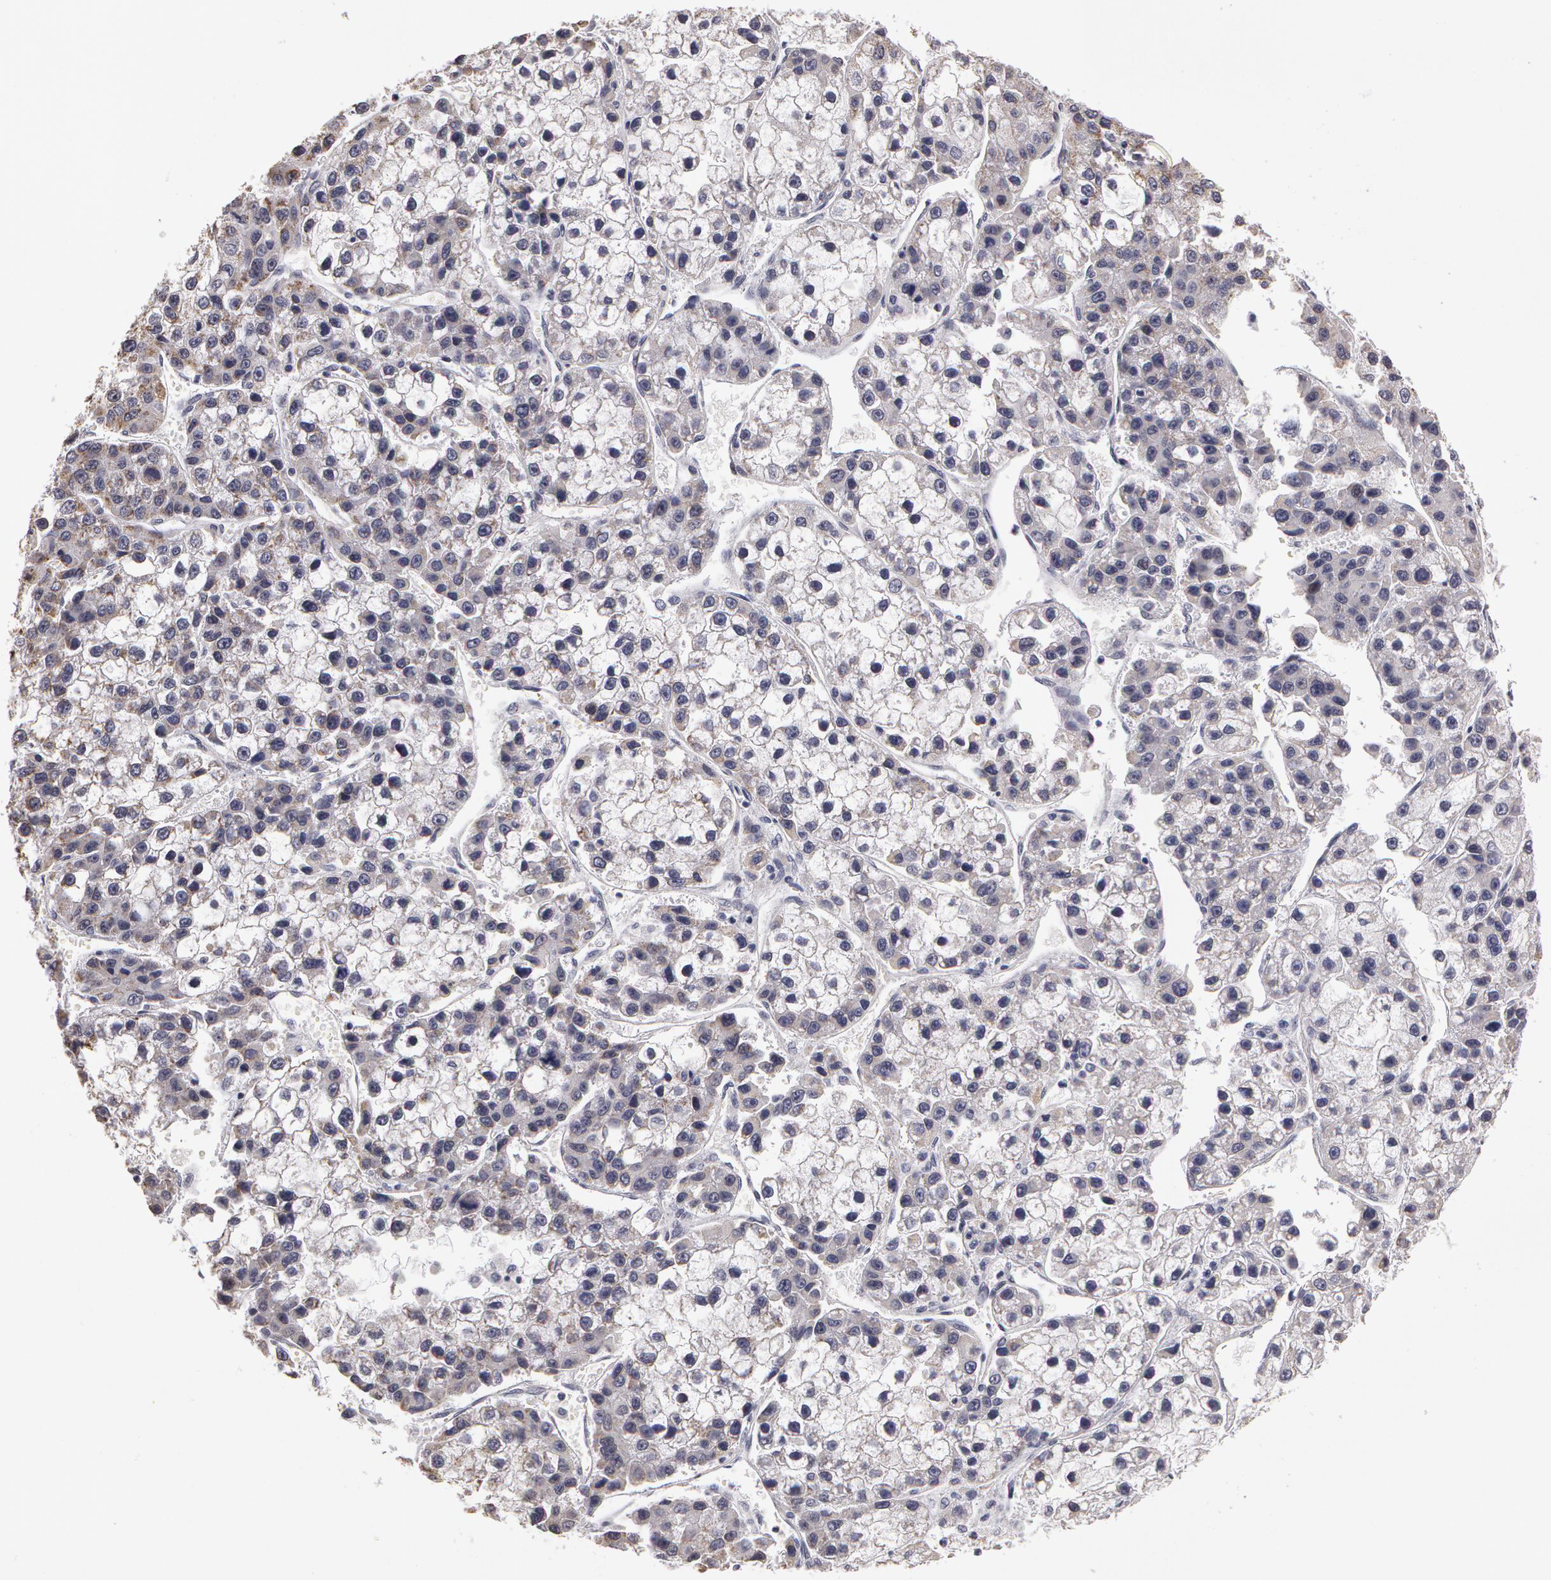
{"staining": {"intensity": "negative", "quantity": "none", "location": "none"}, "tissue": "liver cancer", "cell_type": "Tumor cells", "image_type": "cancer", "snomed": [{"axis": "morphology", "description": "Carcinoma, Hepatocellular, NOS"}, {"axis": "topography", "description": "Liver"}], "caption": "Immunohistochemistry photomicrograph of neoplastic tissue: liver cancer (hepatocellular carcinoma) stained with DAB shows no significant protein staining in tumor cells.", "gene": "PRICKLE1", "patient": {"sex": "female", "age": 66}}